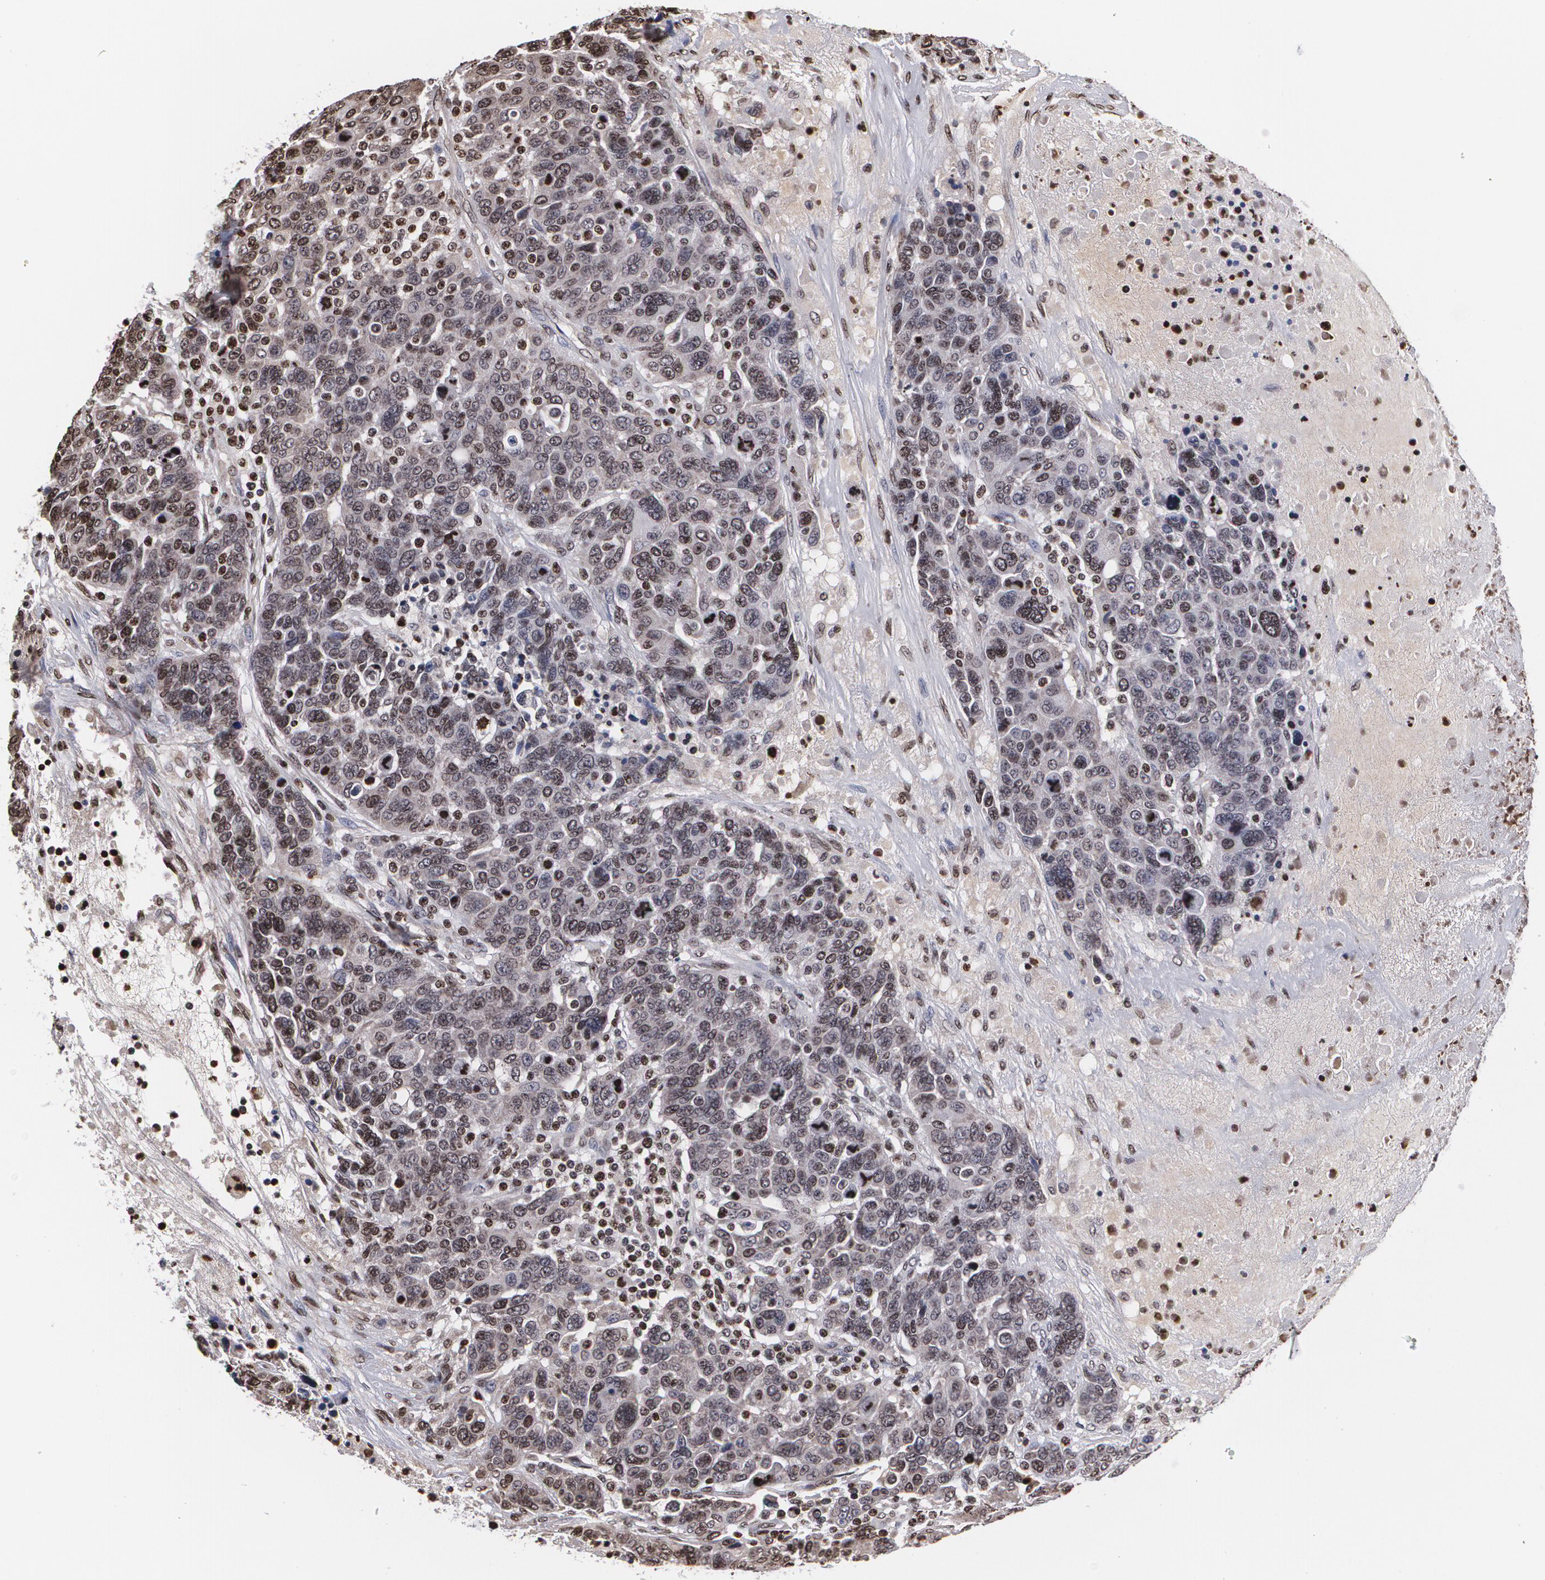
{"staining": {"intensity": "weak", "quantity": "25%-75%", "location": "cytoplasmic/membranous,nuclear"}, "tissue": "breast cancer", "cell_type": "Tumor cells", "image_type": "cancer", "snomed": [{"axis": "morphology", "description": "Duct carcinoma"}, {"axis": "topography", "description": "Breast"}], "caption": "IHC of breast invasive ductal carcinoma displays low levels of weak cytoplasmic/membranous and nuclear positivity in about 25%-75% of tumor cells.", "gene": "MVP", "patient": {"sex": "female", "age": 37}}